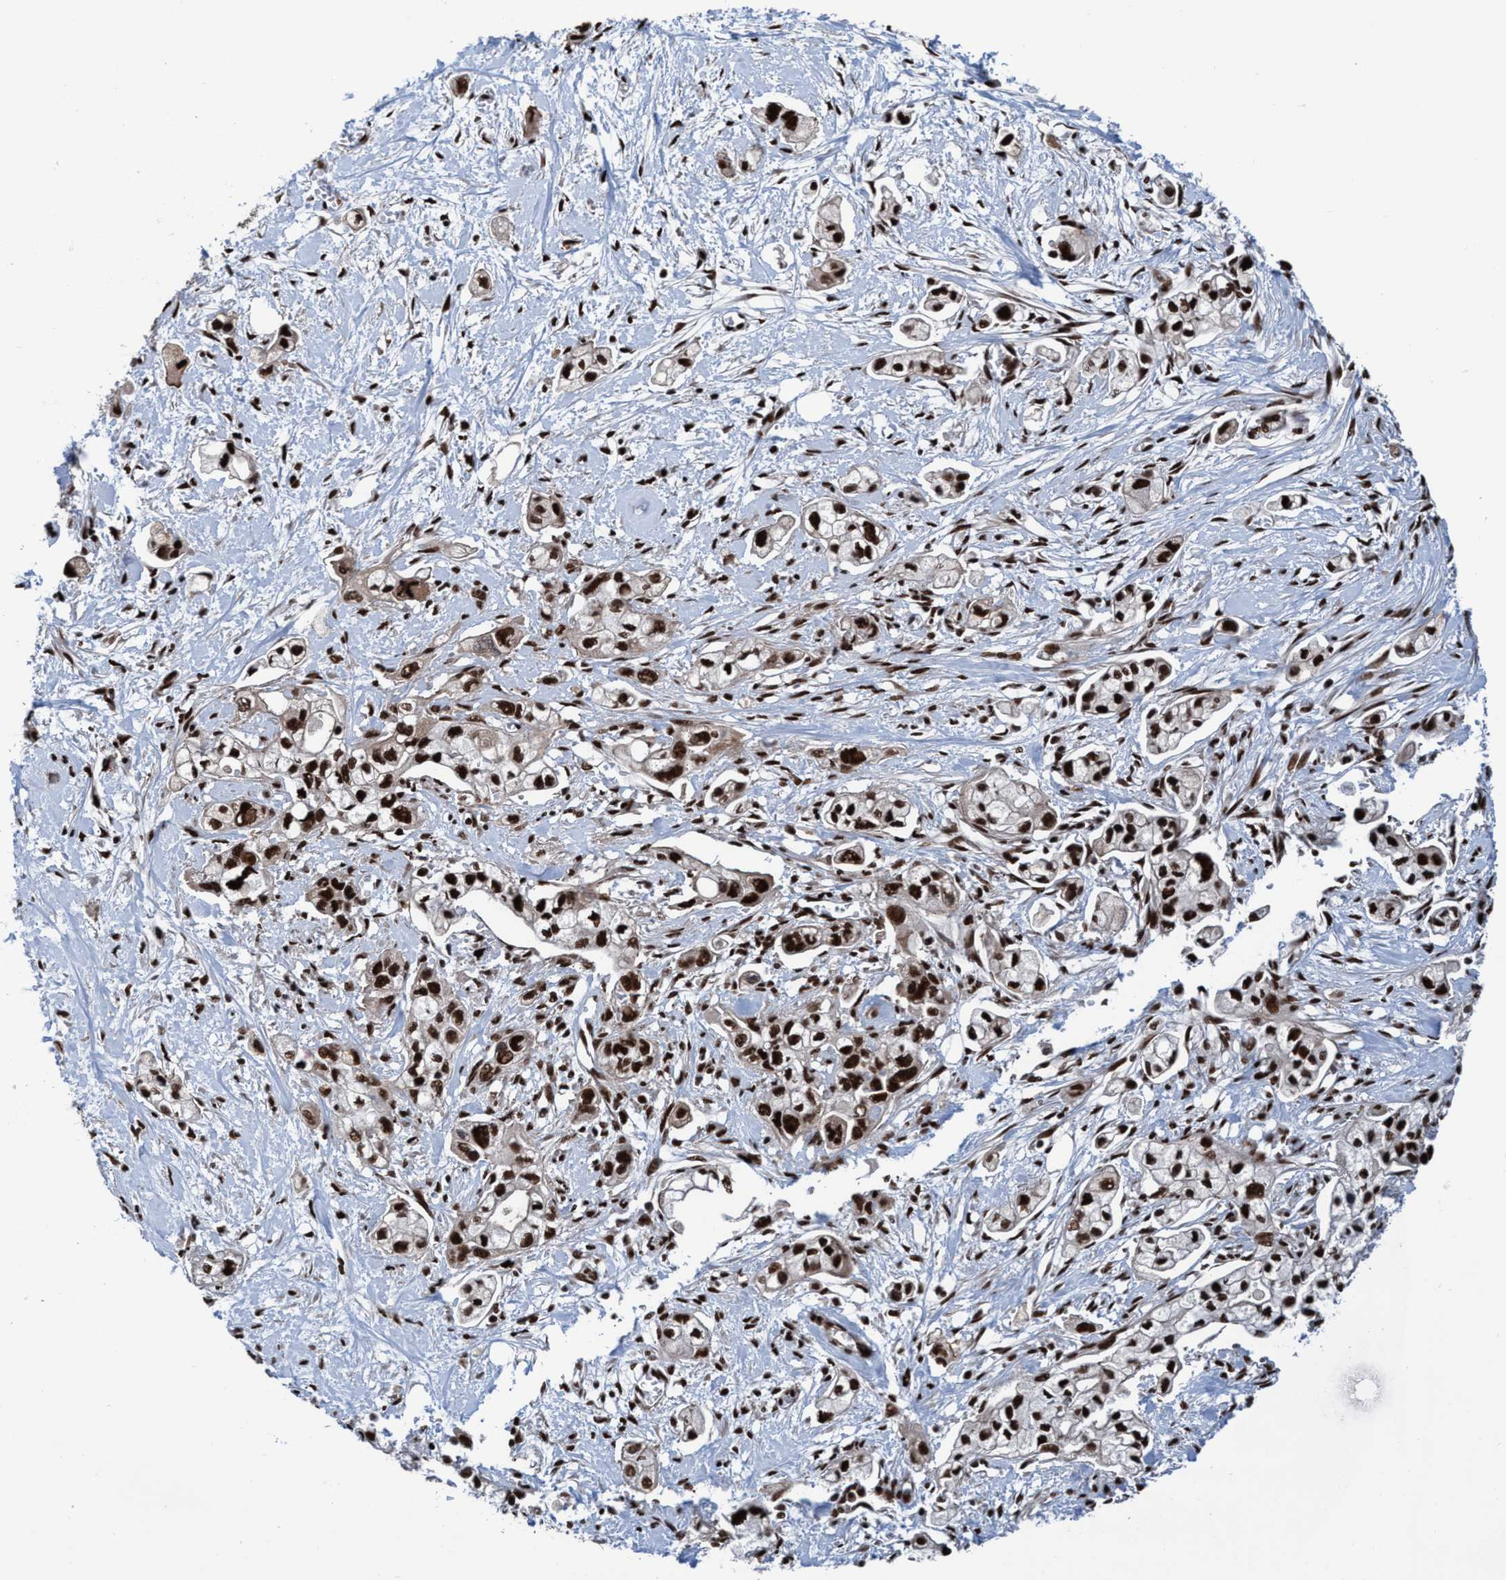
{"staining": {"intensity": "strong", "quantity": ">75%", "location": "nuclear"}, "tissue": "pancreatic cancer", "cell_type": "Tumor cells", "image_type": "cancer", "snomed": [{"axis": "morphology", "description": "Adenocarcinoma, NOS"}, {"axis": "topography", "description": "Pancreas"}], "caption": "Protein analysis of pancreatic cancer tissue shows strong nuclear expression in about >75% of tumor cells.", "gene": "TOPBP1", "patient": {"sex": "male", "age": 74}}